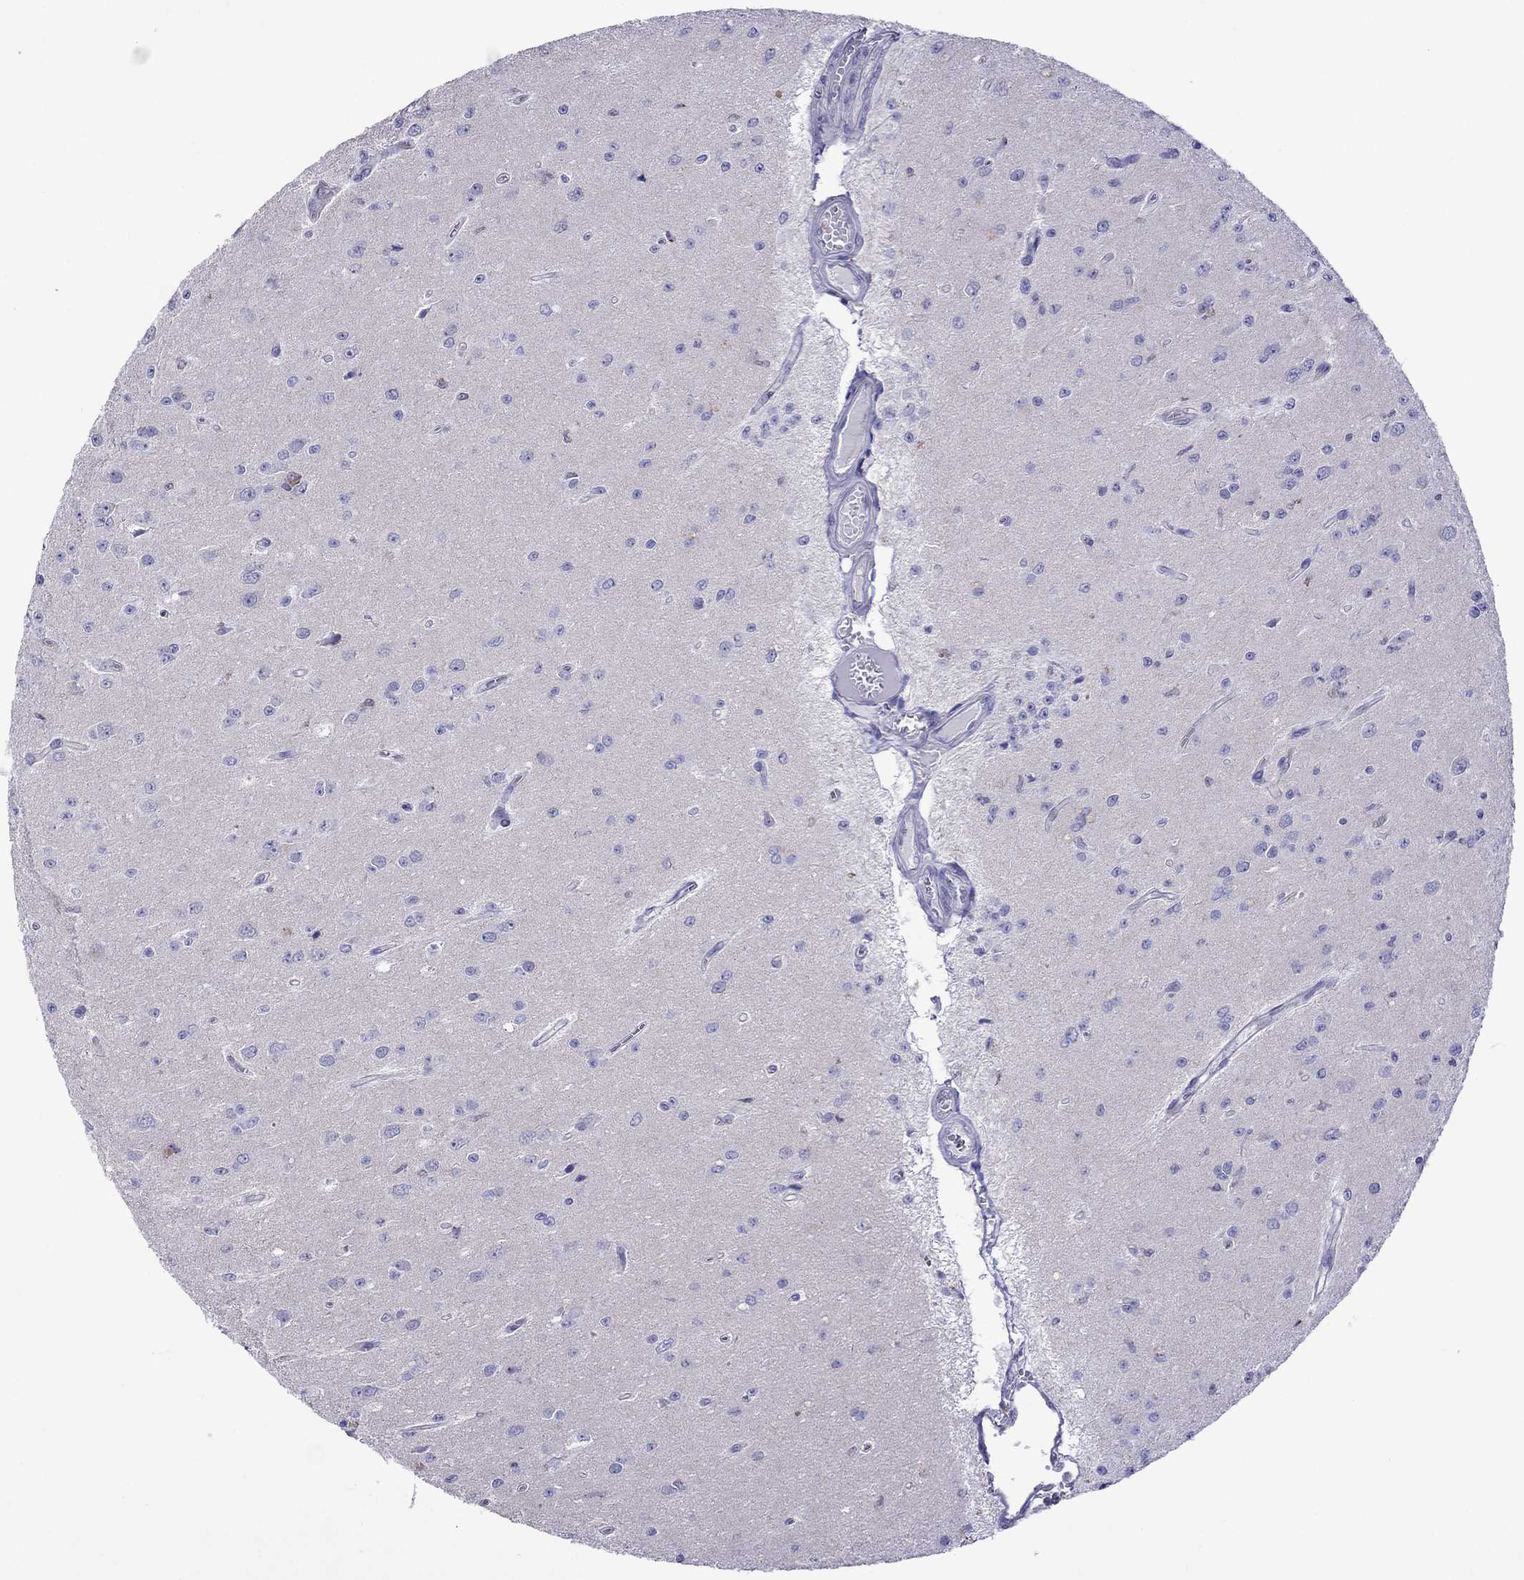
{"staining": {"intensity": "negative", "quantity": "none", "location": "none"}, "tissue": "glioma", "cell_type": "Tumor cells", "image_type": "cancer", "snomed": [{"axis": "morphology", "description": "Glioma, malignant, Low grade"}, {"axis": "topography", "description": "Brain"}], "caption": "Protein analysis of glioma exhibits no significant expression in tumor cells.", "gene": "MPZ", "patient": {"sex": "female", "age": 45}}